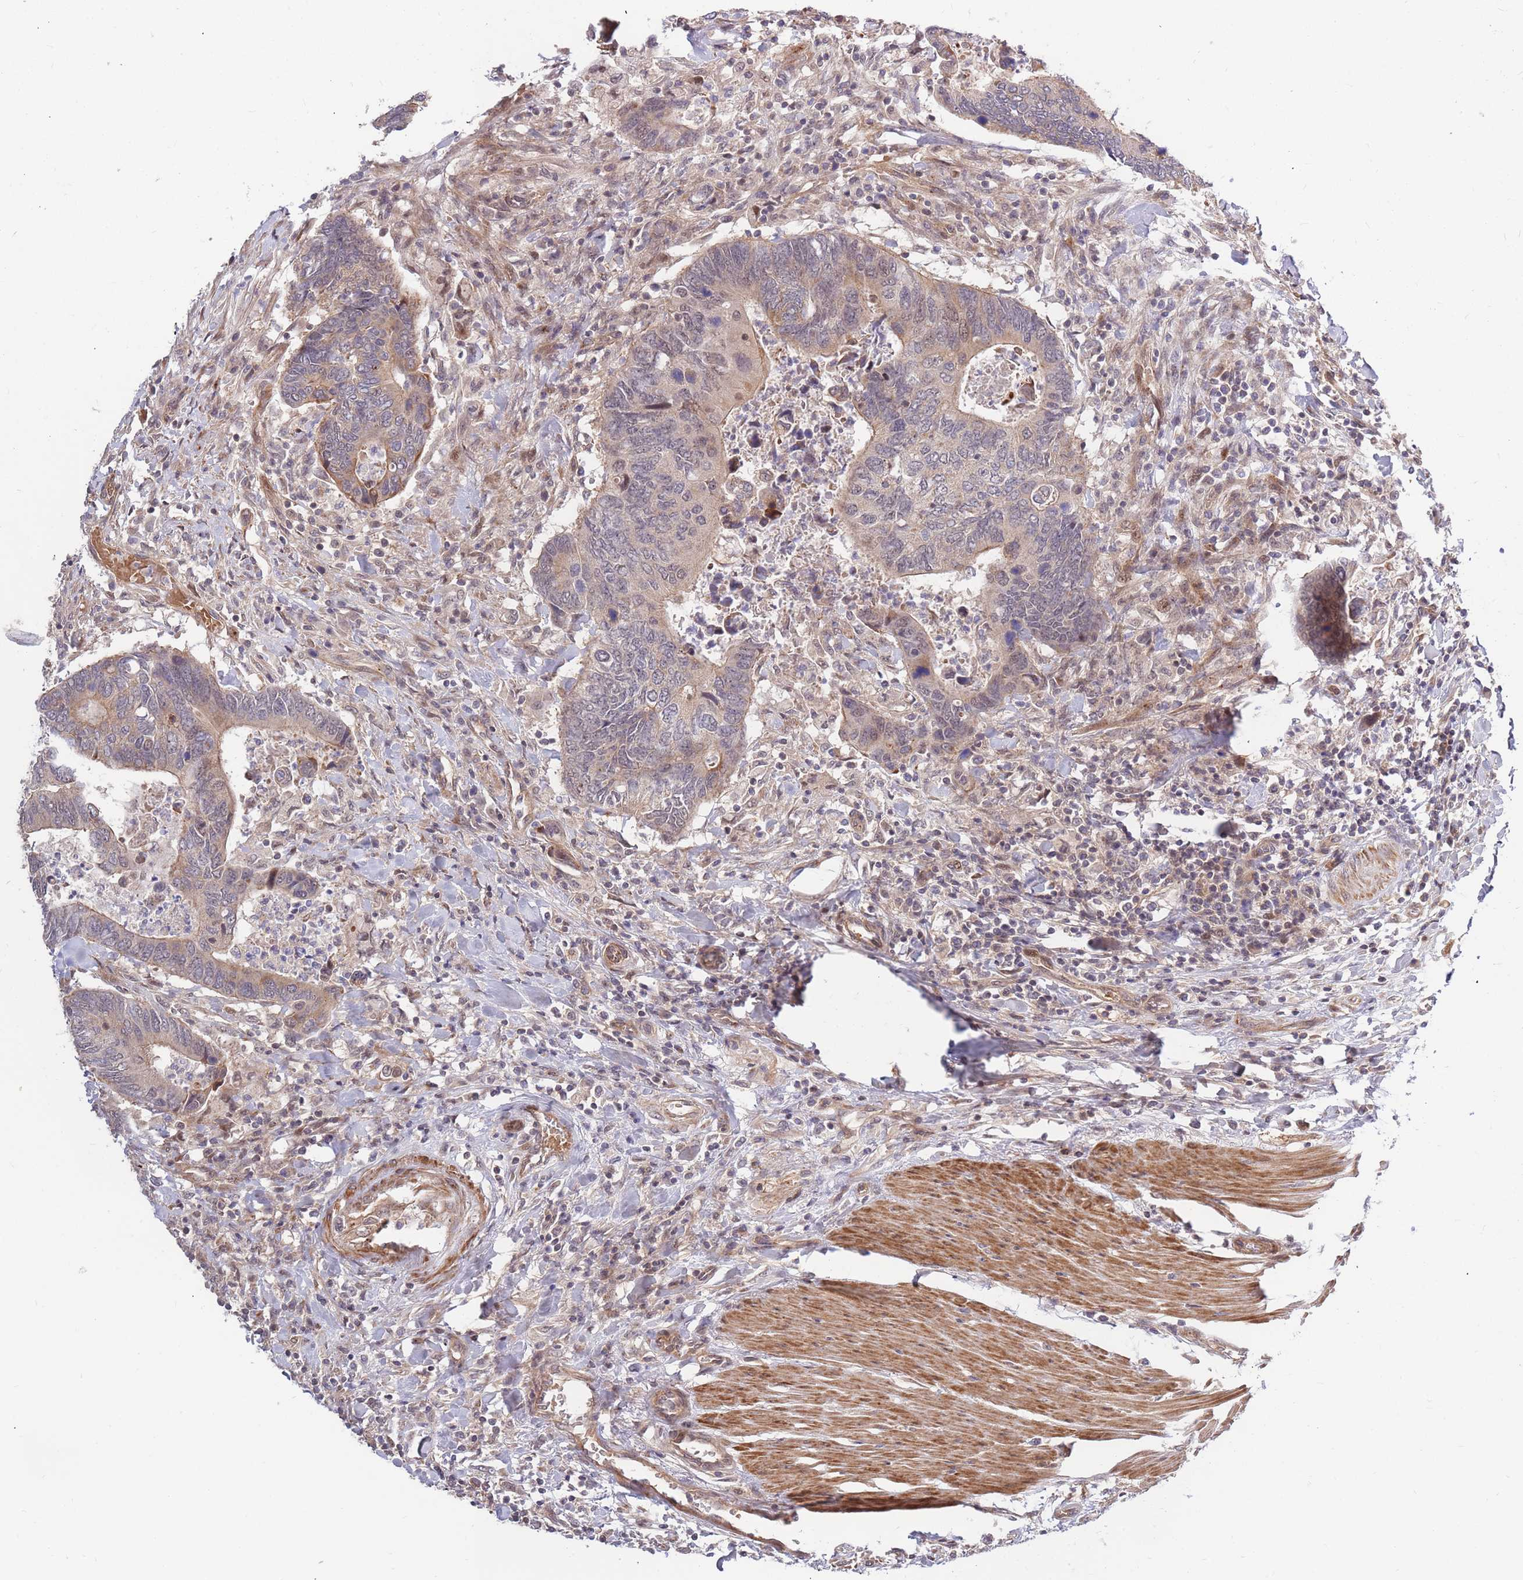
{"staining": {"intensity": "weak", "quantity": "25%-75%", "location": "cytoplasmic/membranous"}, "tissue": "colorectal cancer", "cell_type": "Tumor cells", "image_type": "cancer", "snomed": [{"axis": "morphology", "description": "Adenocarcinoma, NOS"}, {"axis": "topography", "description": "Colon"}], "caption": "A low amount of weak cytoplasmic/membranous staining is appreciated in about 25%-75% of tumor cells in colorectal adenocarcinoma tissue. (DAB IHC with brightfield microscopy, high magnification).", "gene": "HAUS3", "patient": {"sex": "male", "age": 87}}